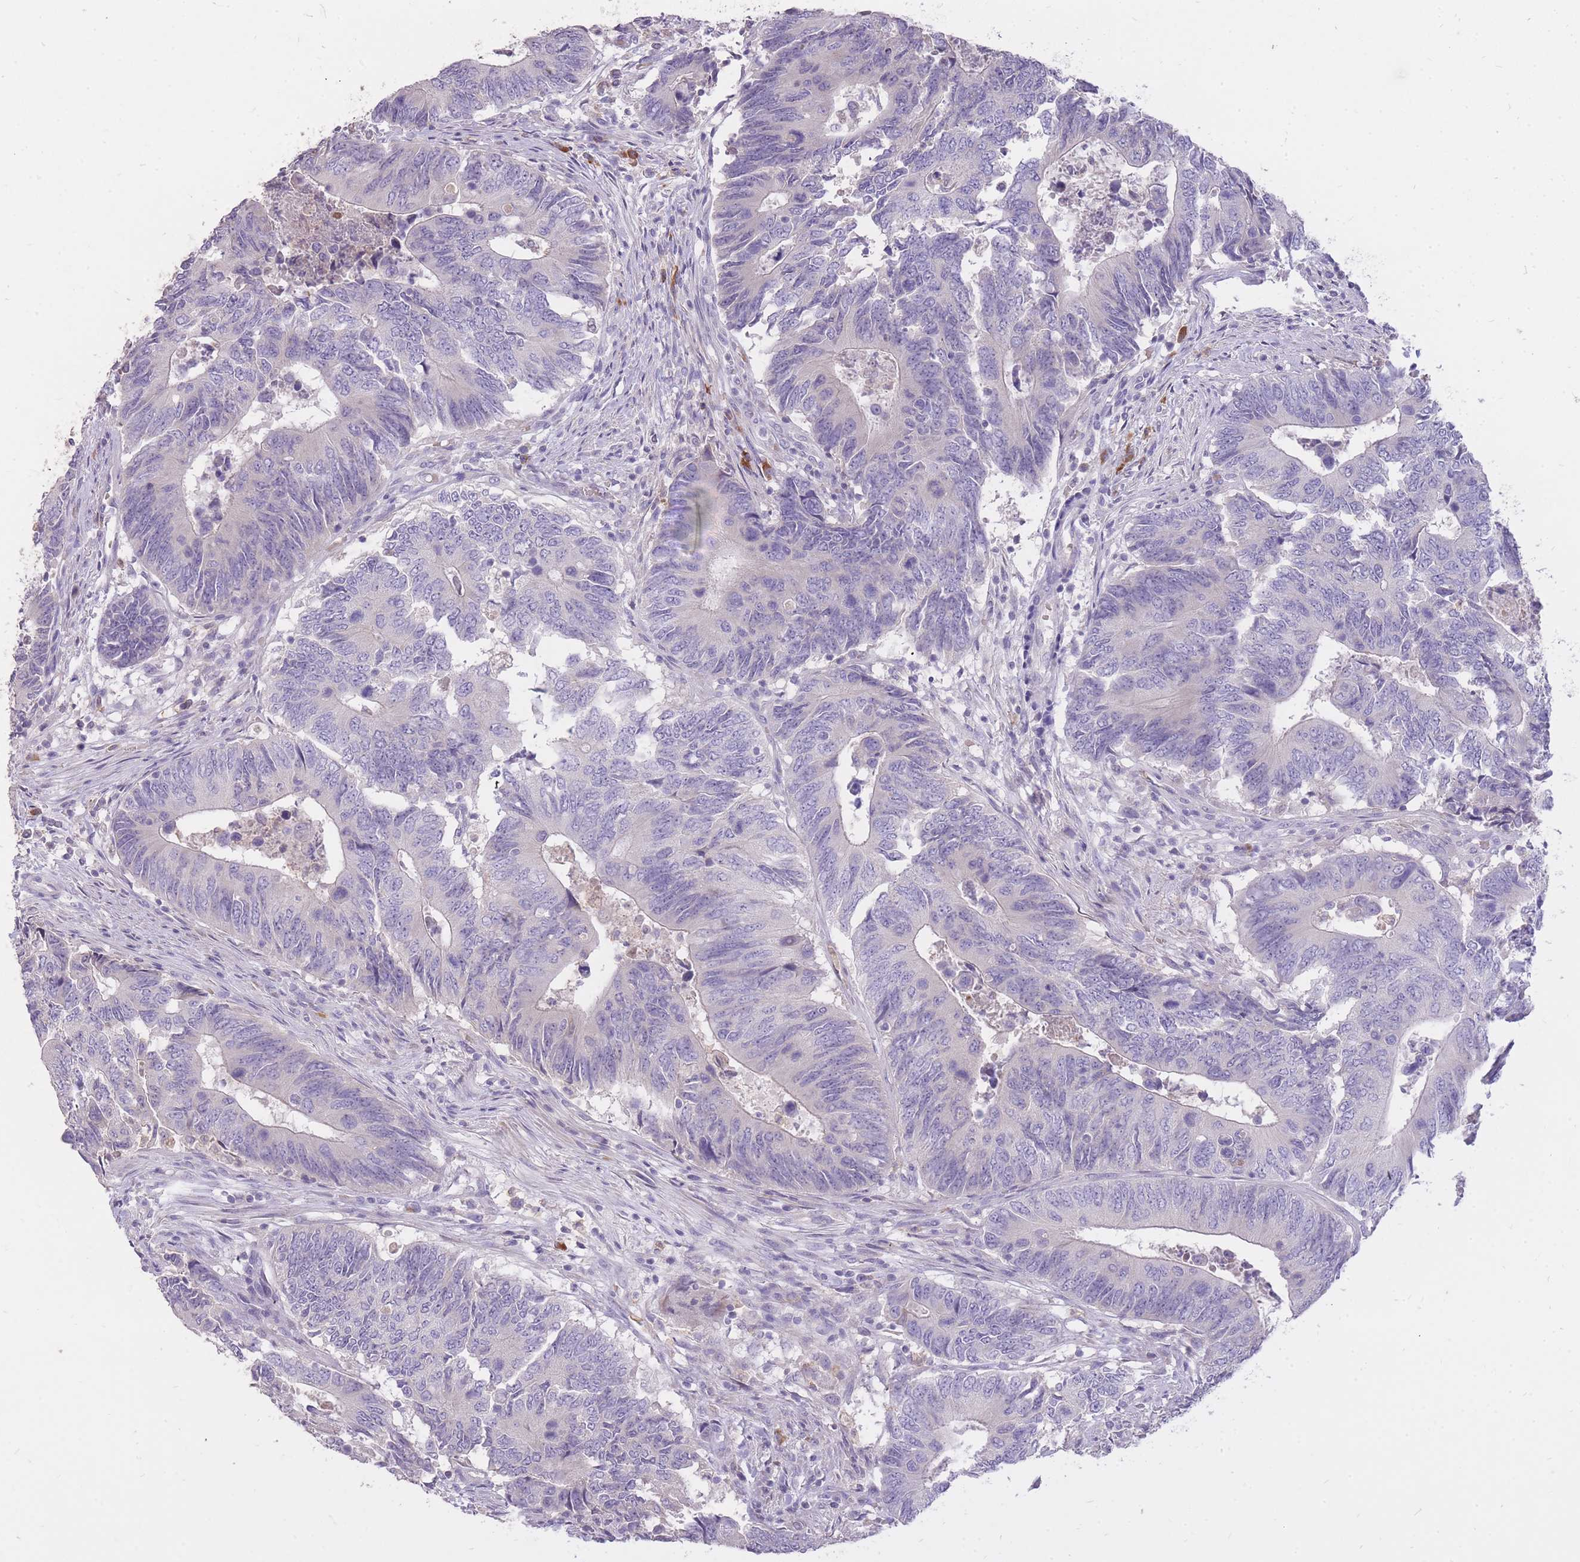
{"staining": {"intensity": "negative", "quantity": "none", "location": "none"}, "tissue": "colorectal cancer", "cell_type": "Tumor cells", "image_type": "cancer", "snomed": [{"axis": "morphology", "description": "Adenocarcinoma, NOS"}, {"axis": "topography", "description": "Colon"}], "caption": "This photomicrograph is of adenocarcinoma (colorectal) stained with immunohistochemistry to label a protein in brown with the nuclei are counter-stained blue. There is no positivity in tumor cells. (Stains: DAB (3,3'-diaminobenzidine) immunohistochemistry (IHC) with hematoxylin counter stain, Microscopy: brightfield microscopy at high magnification).", "gene": "FRG2C", "patient": {"sex": "male", "age": 87}}